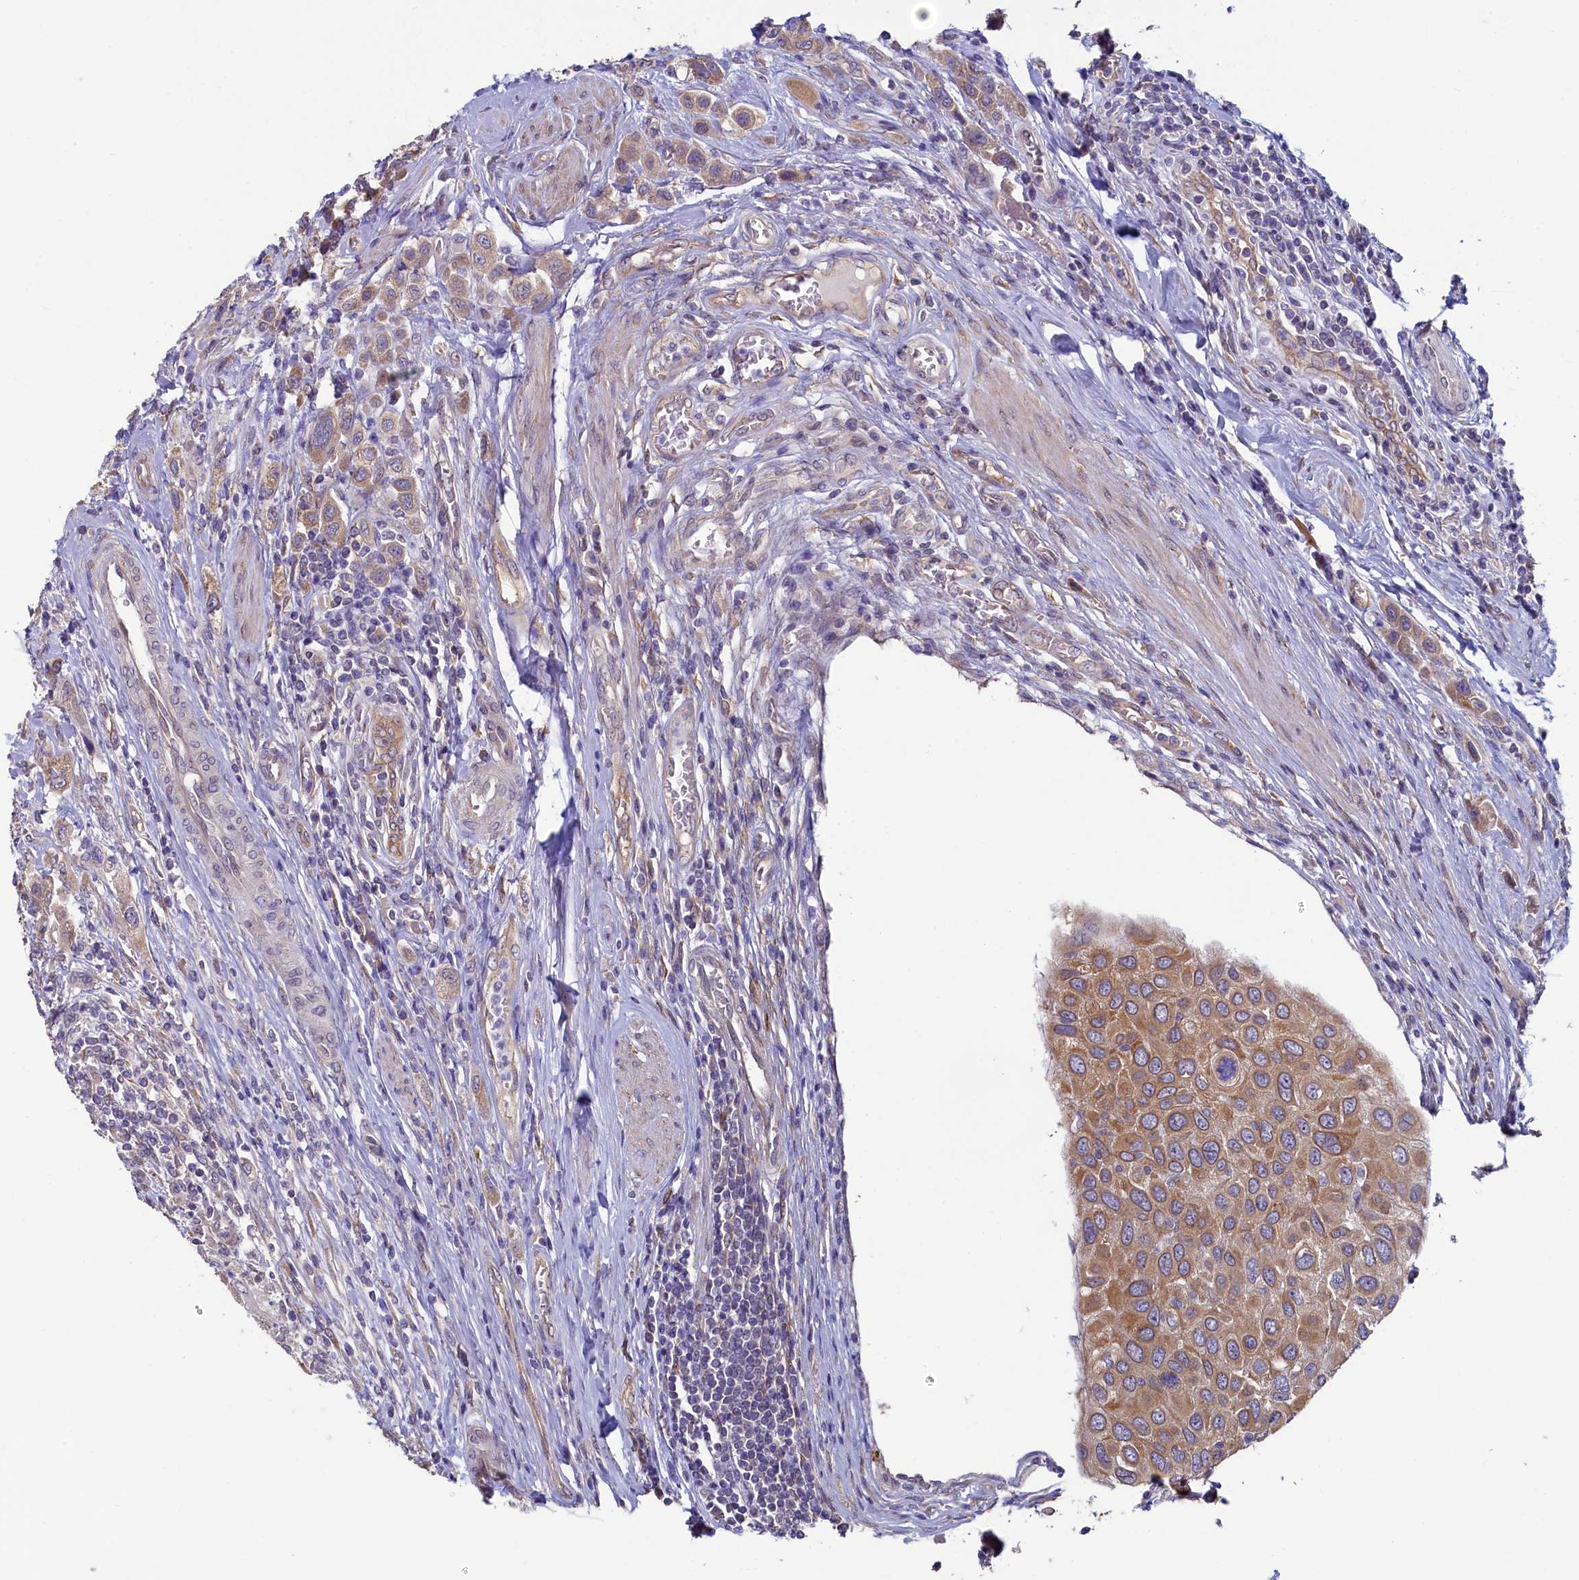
{"staining": {"intensity": "moderate", "quantity": ">75%", "location": "cytoplasmic/membranous"}, "tissue": "urothelial cancer", "cell_type": "Tumor cells", "image_type": "cancer", "snomed": [{"axis": "morphology", "description": "Urothelial carcinoma, High grade"}, {"axis": "topography", "description": "Urinary bladder"}], "caption": "A photomicrograph of urothelial cancer stained for a protein displays moderate cytoplasmic/membranous brown staining in tumor cells. (Brightfield microscopy of DAB IHC at high magnification).", "gene": "SPATA2L", "patient": {"sex": "male", "age": 50}}